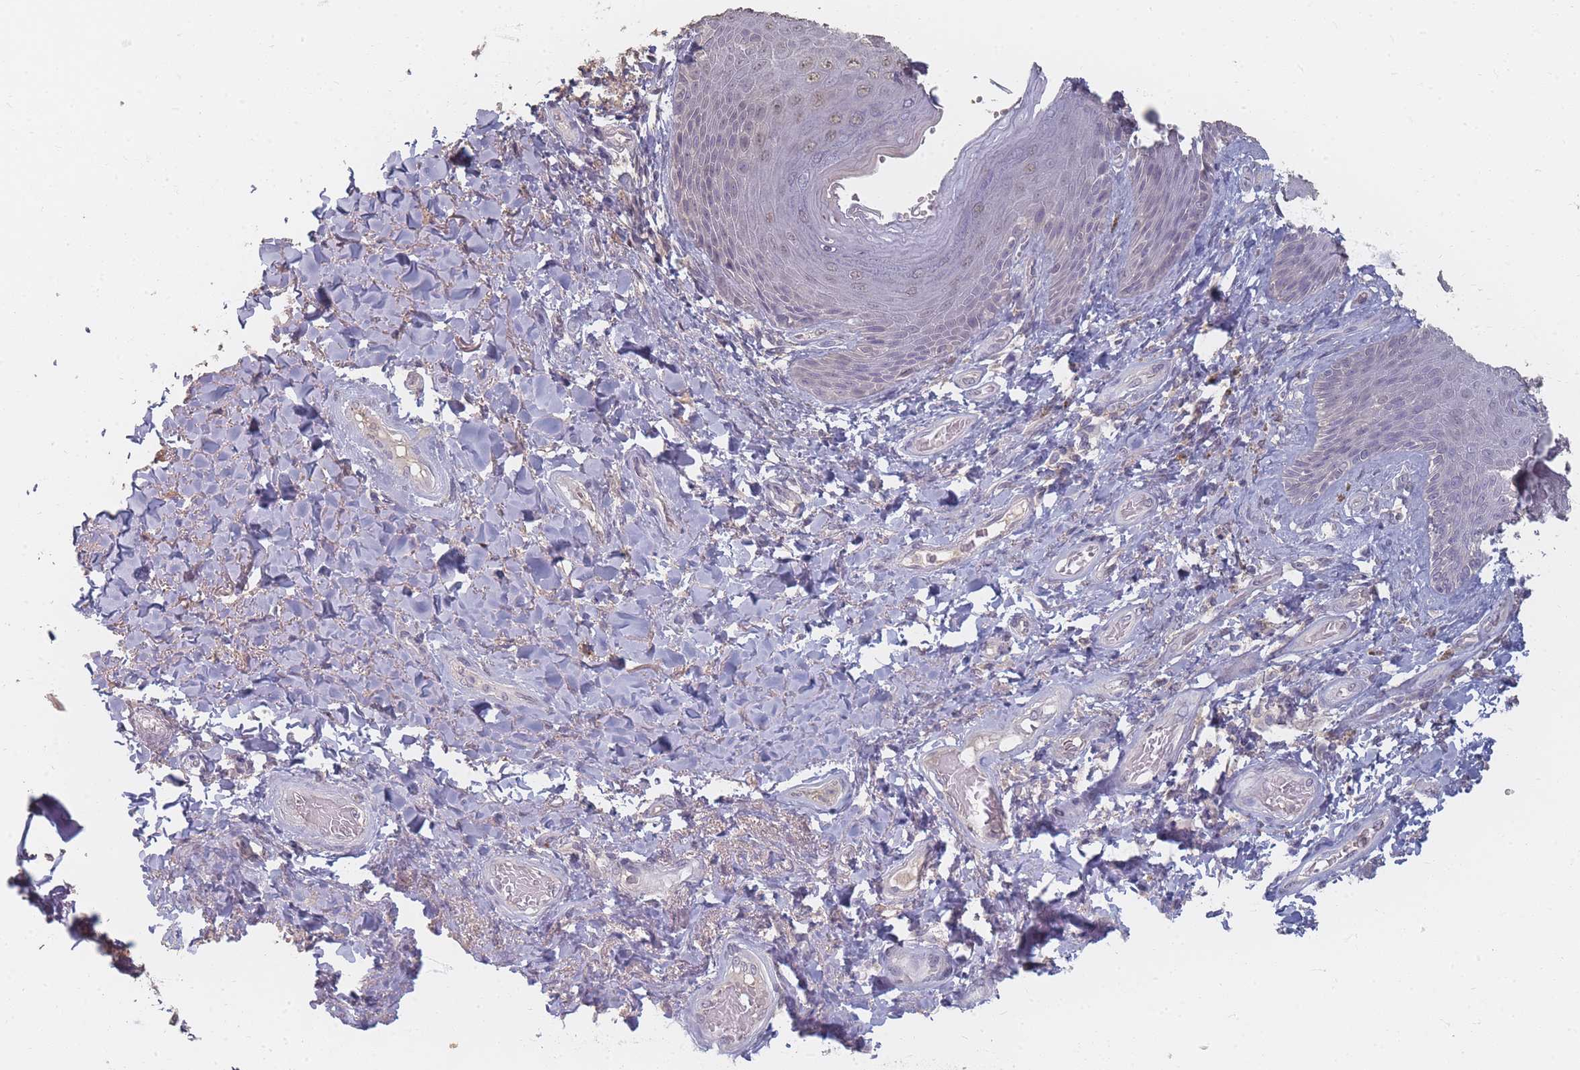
{"staining": {"intensity": "weak", "quantity": "<25%", "location": "nuclear"}, "tissue": "skin", "cell_type": "Epidermal cells", "image_type": "normal", "snomed": [{"axis": "morphology", "description": "Normal tissue, NOS"}, {"axis": "topography", "description": "Anal"}], "caption": "The micrograph demonstrates no staining of epidermal cells in unremarkable skin.", "gene": "RFTN1", "patient": {"sex": "female", "age": 89}}